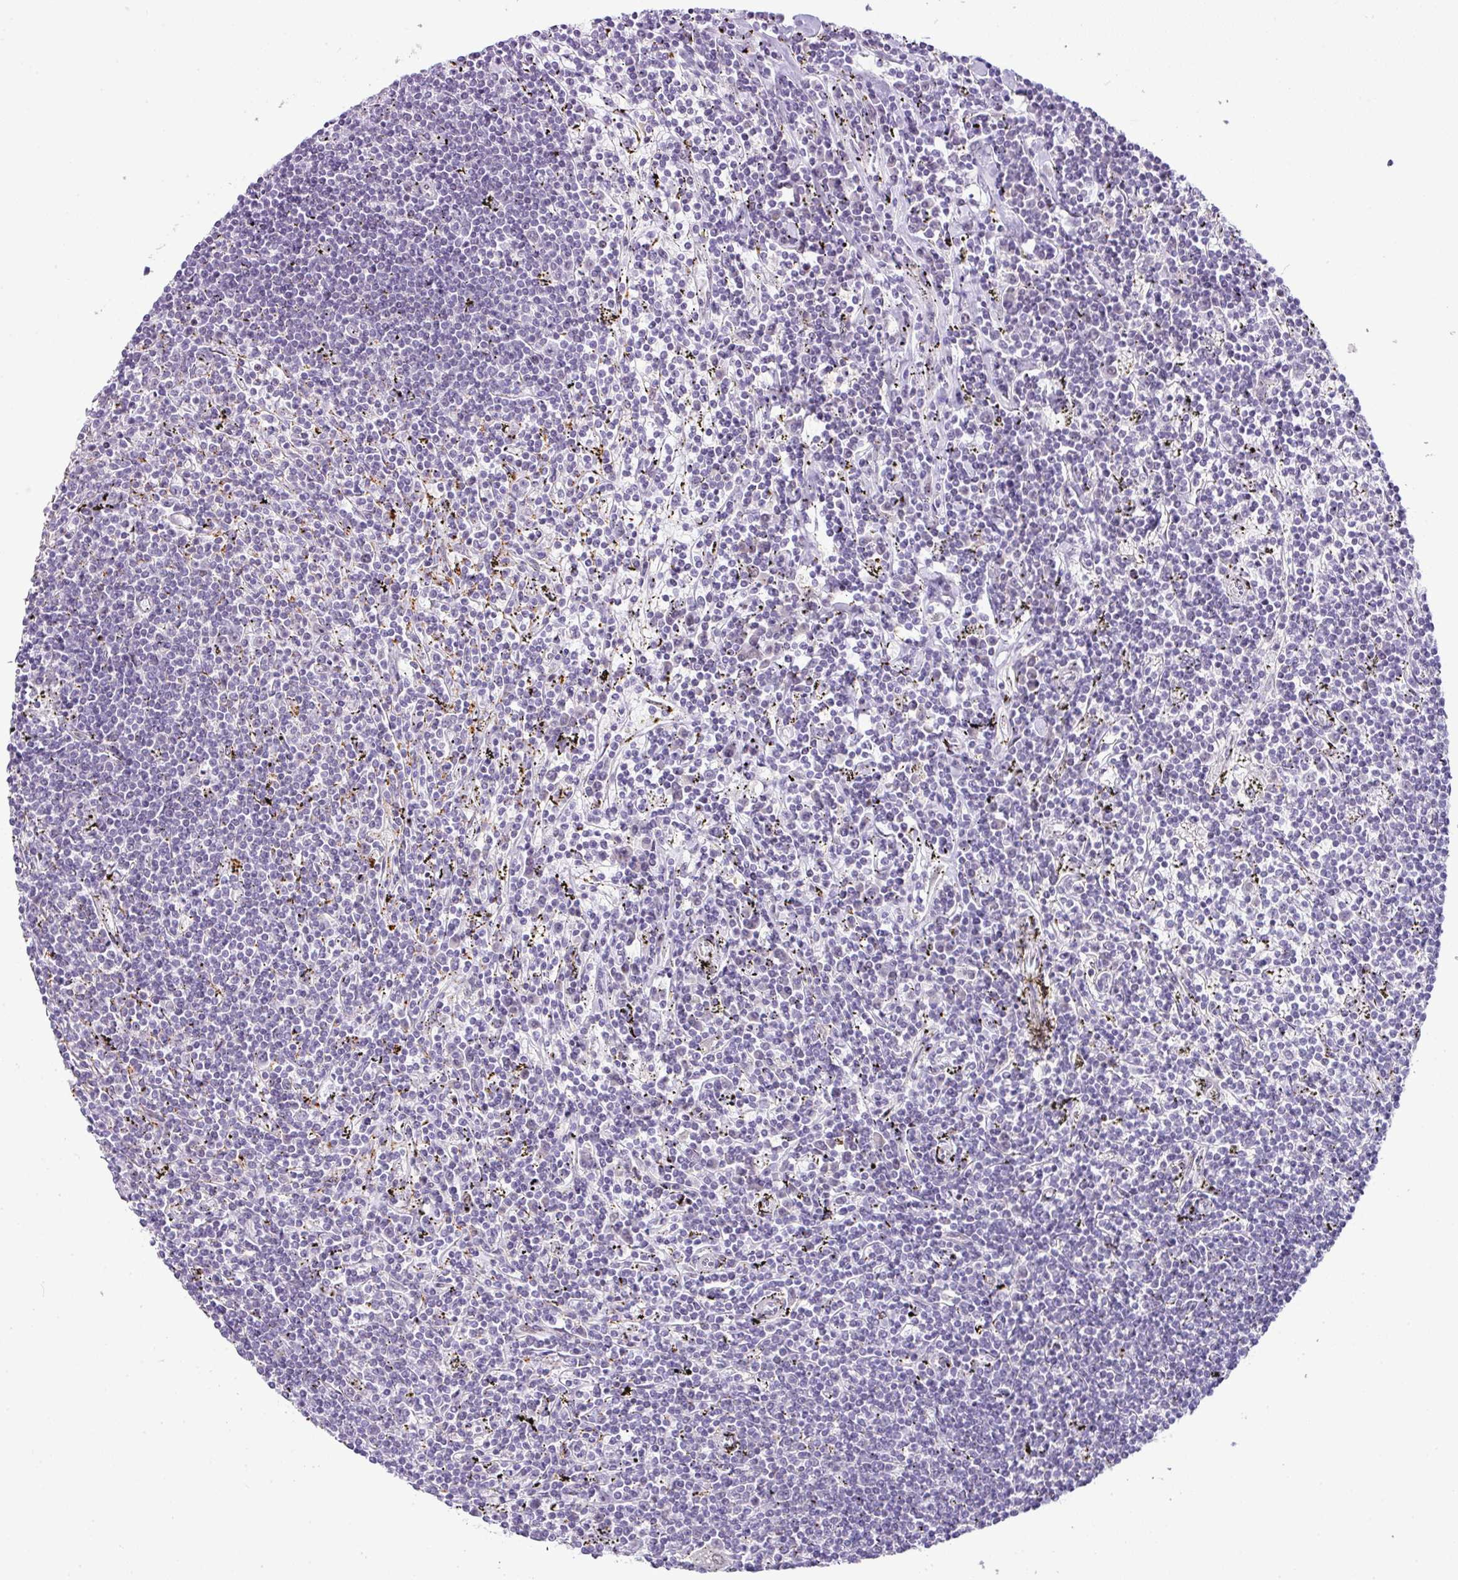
{"staining": {"intensity": "negative", "quantity": "none", "location": "none"}, "tissue": "lymphoma", "cell_type": "Tumor cells", "image_type": "cancer", "snomed": [{"axis": "morphology", "description": "Malignant lymphoma, non-Hodgkin's type, Low grade"}, {"axis": "topography", "description": "Spleen"}], "caption": "The immunohistochemistry micrograph has no significant staining in tumor cells of lymphoma tissue.", "gene": "CMTM5", "patient": {"sex": "male", "age": 76}}